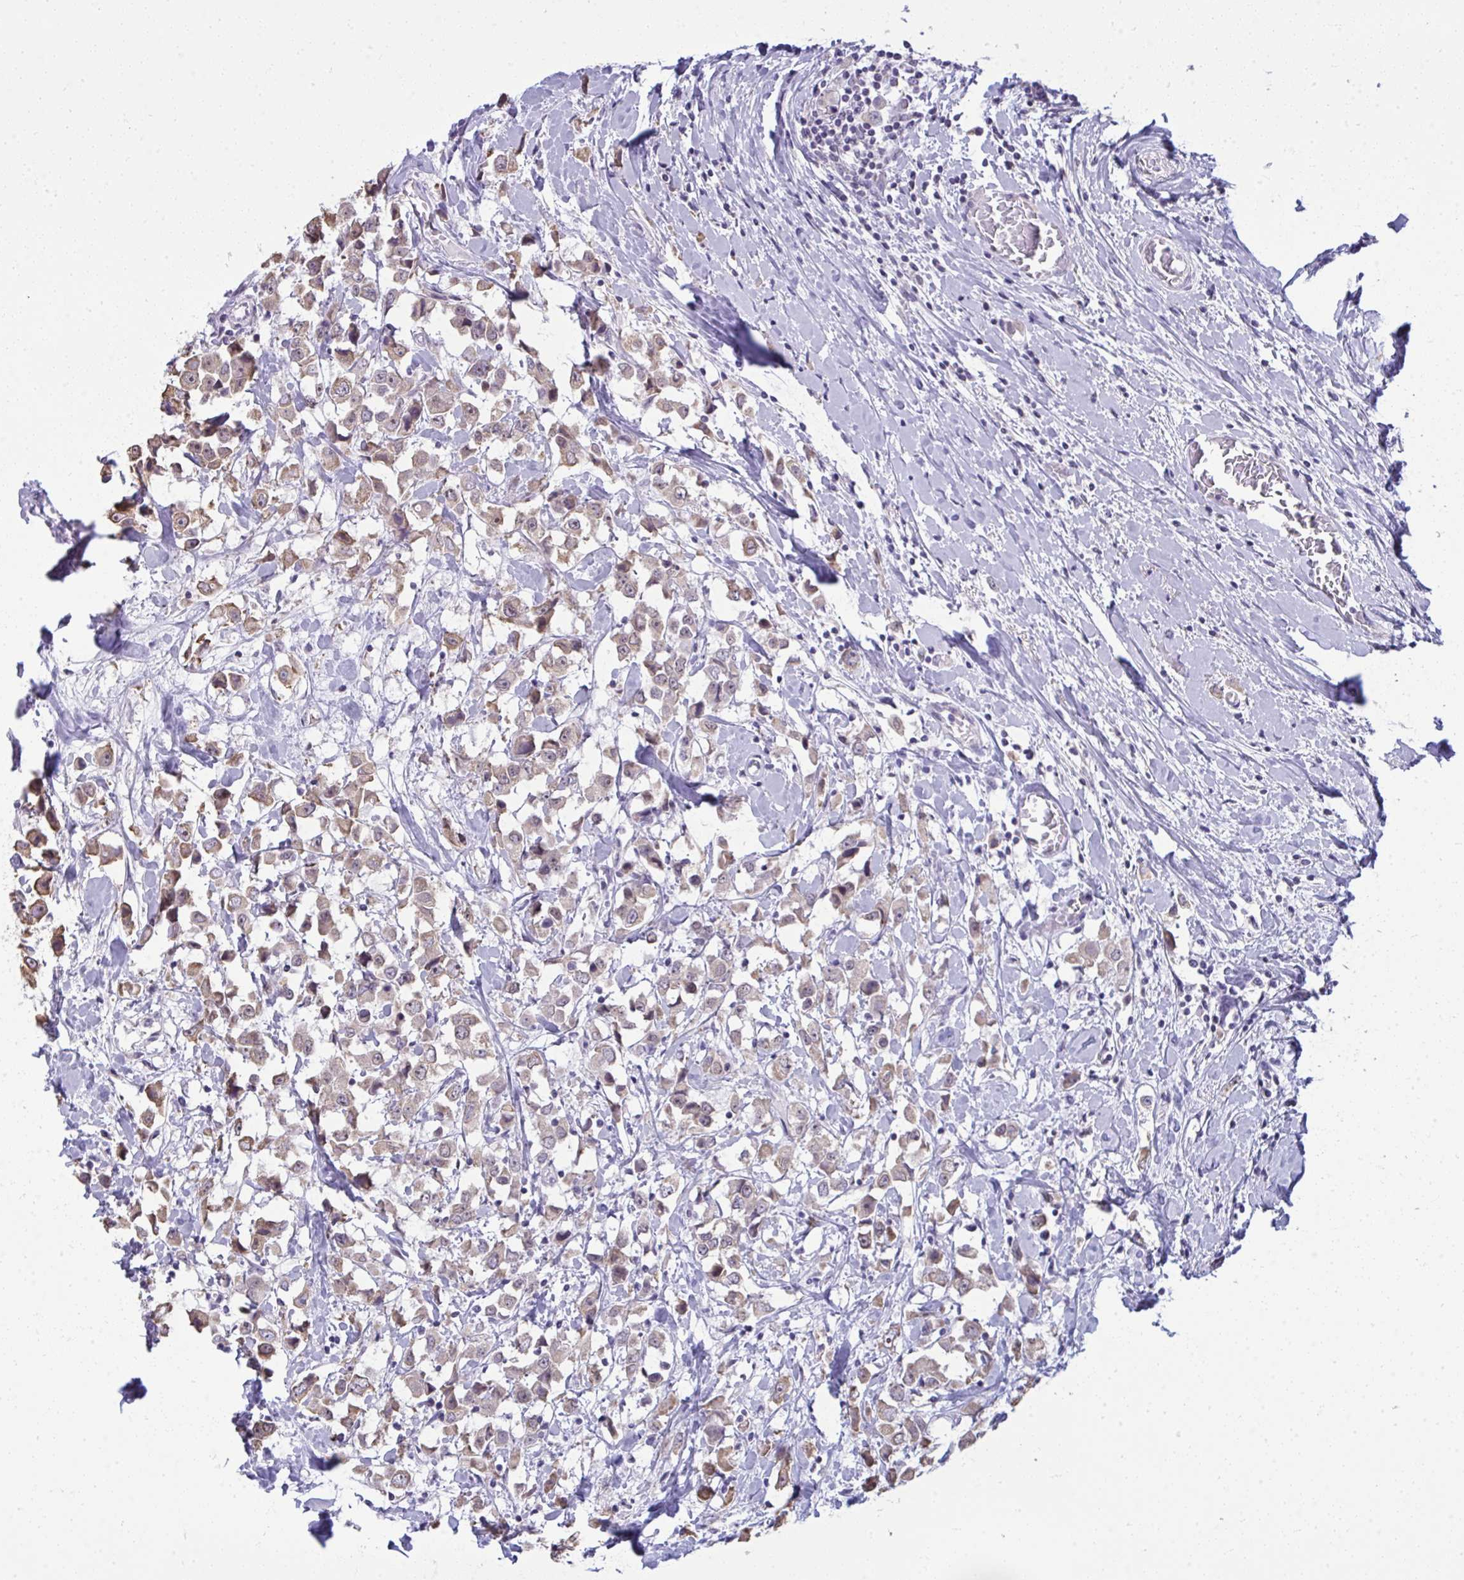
{"staining": {"intensity": "weak", "quantity": ">75%", "location": "cytoplasmic/membranous"}, "tissue": "breast cancer", "cell_type": "Tumor cells", "image_type": "cancer", "snomed": [{"axis": "morphology", "description": "Duct carcinoma"}, {"axis": "topography", "description": "Breast"}], "caption": "DAB (3,3'-diaminobenzidine) immunohistochemical staining of human breast cancer reveals weak cytoplasmic/membranous protein expression in approximately >75% of tumor cells.", "gene": "NPPA", "patient": {"sex": "female", "age": 61}}